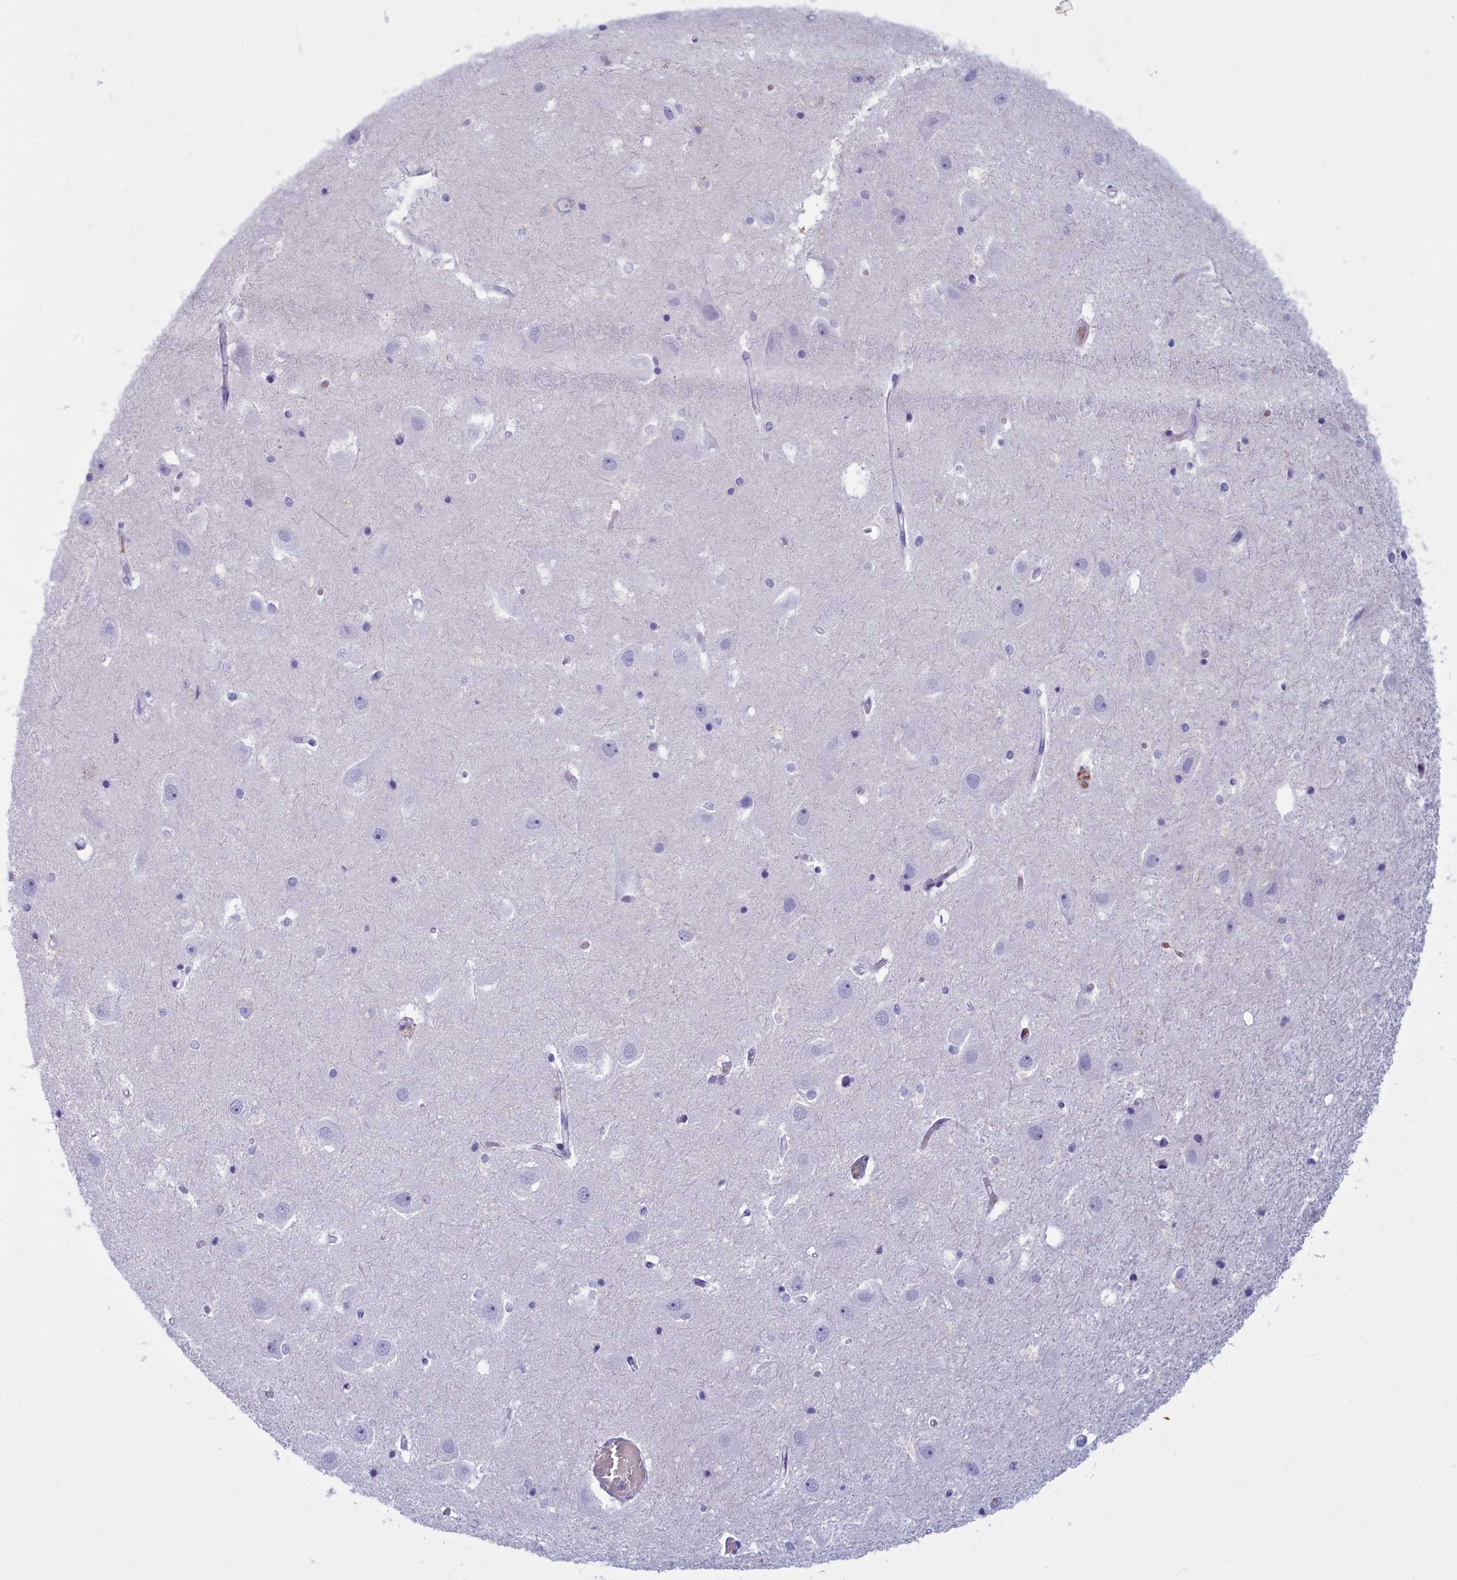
{"staining": {"intensity": "negative", "quantity": "none", "location": "none"}, "tissue": "hippocampus", "cell_type": "Glial cells", "image_type": "normal", "snomed": [{"axis": "morphology", "description": "Normal tissue, NOS"}, {"axis": "topography", "description": "Hippocampus"}], "caption": "Immunohistochemistry histopathology image of unremarkable hippocampus: human hippocampus stained with DAB reveals no significant protein expression in glial cells. The staining is performed using DAB (3,3'-diaminobenzidine) brown chromogen with nuclei counter-stained in using hematoxylin.", "gene": "GAPDHS", "patient": {"sex": "female", "age": 52}}